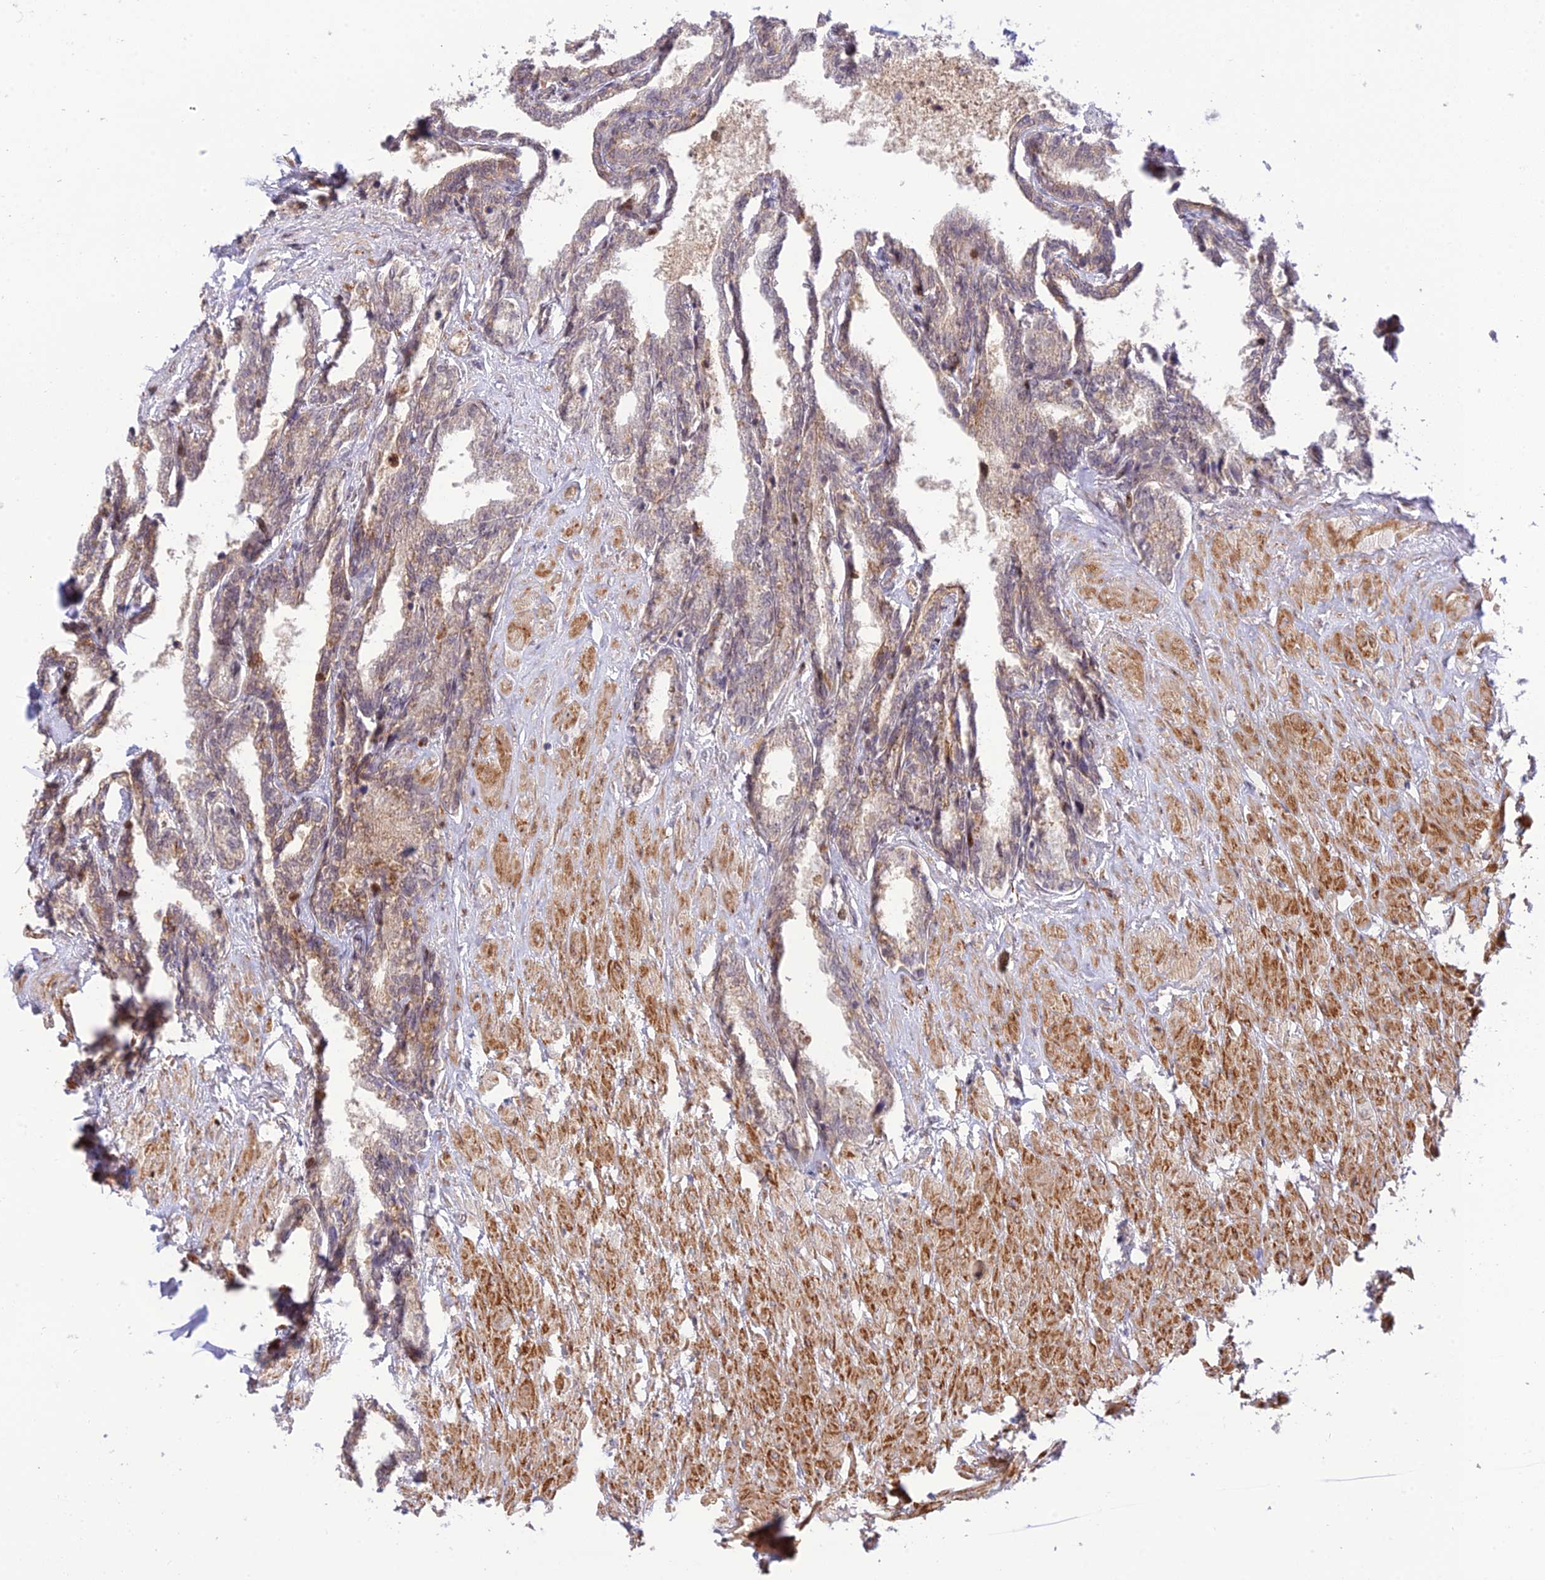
{"staining": {"intensity": "weak", "quantity": "25%-75%", "location": "cytoplasmic/membranous"}, "tissue": "seminal vesicle", "cell_type": "Glandular cells", "image_type": "normal", "snomed": [{"axis": "morphology", "description": "Normal tissue, NOS"}, {"axis": "topography", "description": "Seminal veicle"}], "caption": "Immunohistochemical staining of benign human seminal vesicle exhibits low levels of weak cytoplasmic/membranous expression in about 25%-75% of glandular cells.", "gene": "ZNF584", "patient": {"sex": "male", "age": 46}}